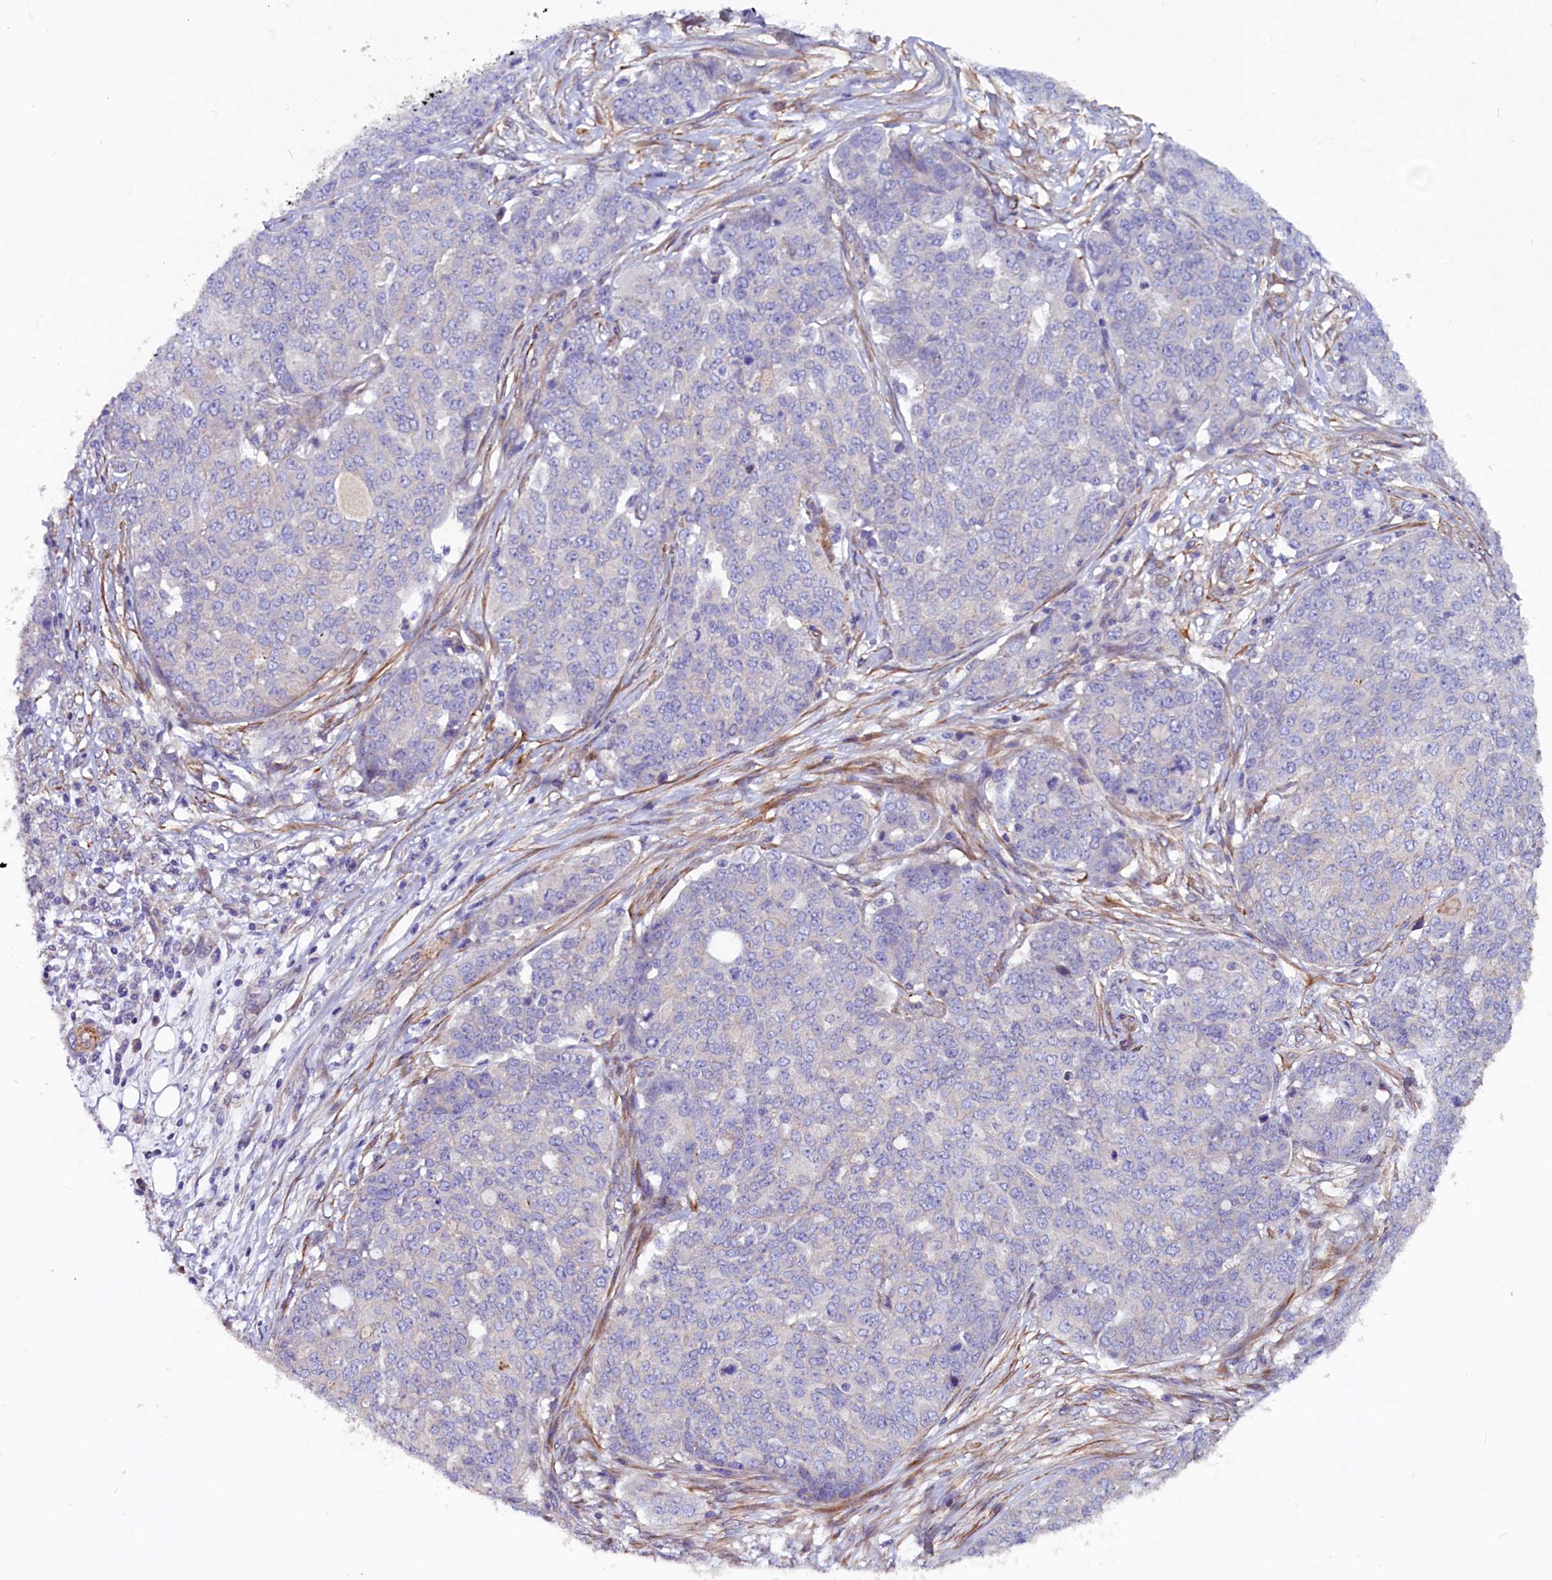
{"staining": {"intensity": "negative", "quantity": "none", "location": "none"}, "tissue": "ovarian cancer", "cell_type": "Tumor cells", "image_type": "cancer", "snomed": [{"axis": "morphology", "description": "Cystadenocarcinoma, serous, NOS"}, {"axis": "topography", "description": "Soft tissue"}, {"axis": "topography", "description": "Ovary"}], "caption": "A high-resolution histopathology image shows immunohistochemistry (IHC) staining of ovarian cancer, which demonstrates no significant expression in tumor cells.", "gene": "ZNF749", "patient": {"sex": "female", "age": 57}}